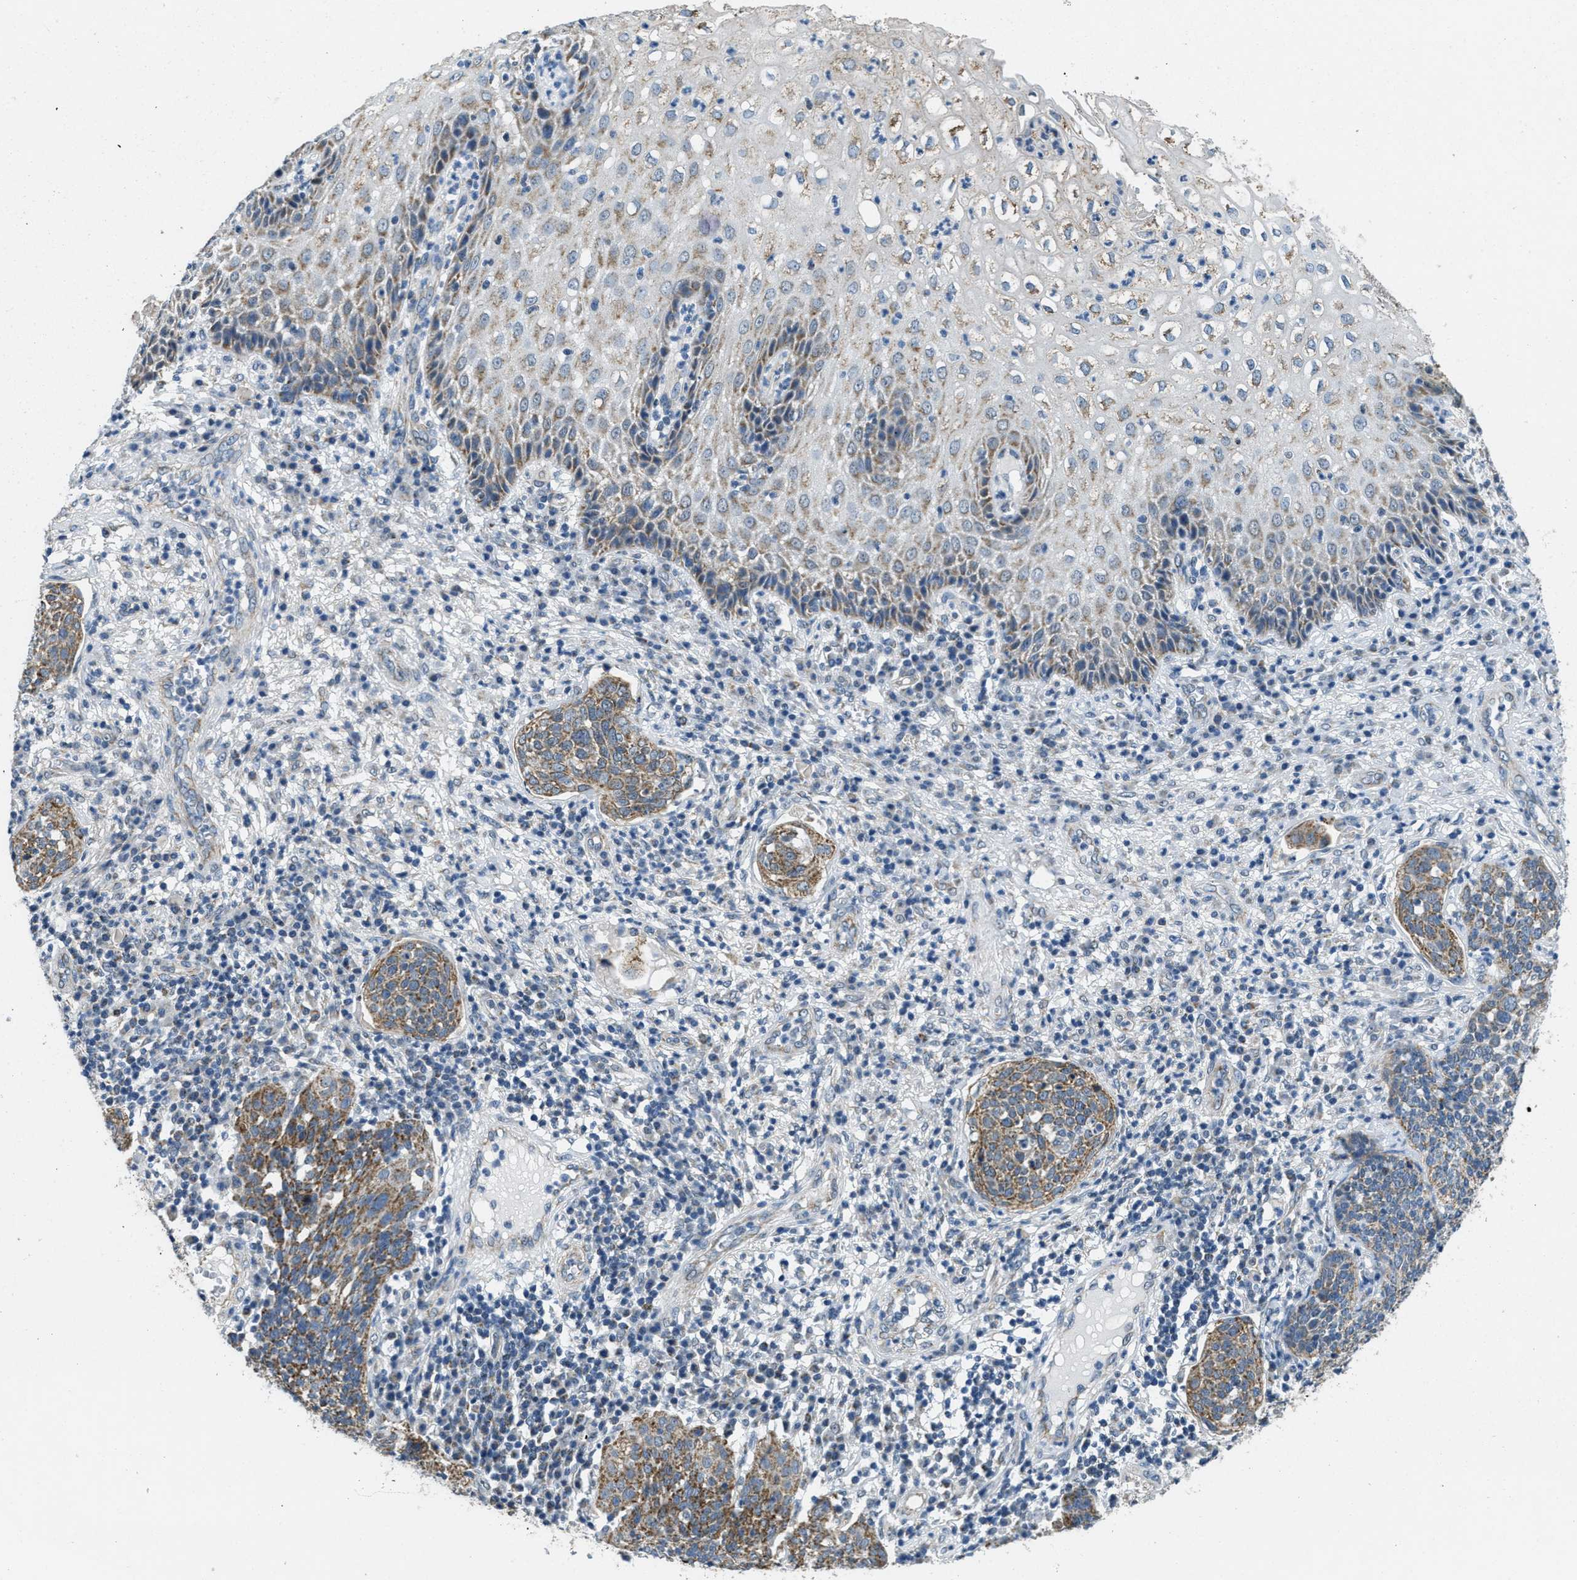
{"staining": {"intensity": "moderate", "quantity": ">75%", "location": "cytoplasmic/membranous"}, "tissue": "cervical cancer", "cell_type": "Tumor cells", "image_type": "cancer", "snomed": [{"axis": "morphology", "description": "Squamous cell carcinoma, NOS"}, {"axis": "topography", "description": "Cervix"}], "caption": "This is a photomicrograph of immunohistochemistry staining of squamous cell carcinoma (cervical), which shows moderate staining in the cytoplasmic/membranous of tumor cells.", "gene": "TOMM70", "patient": {"sex": "female", "age": 34}}